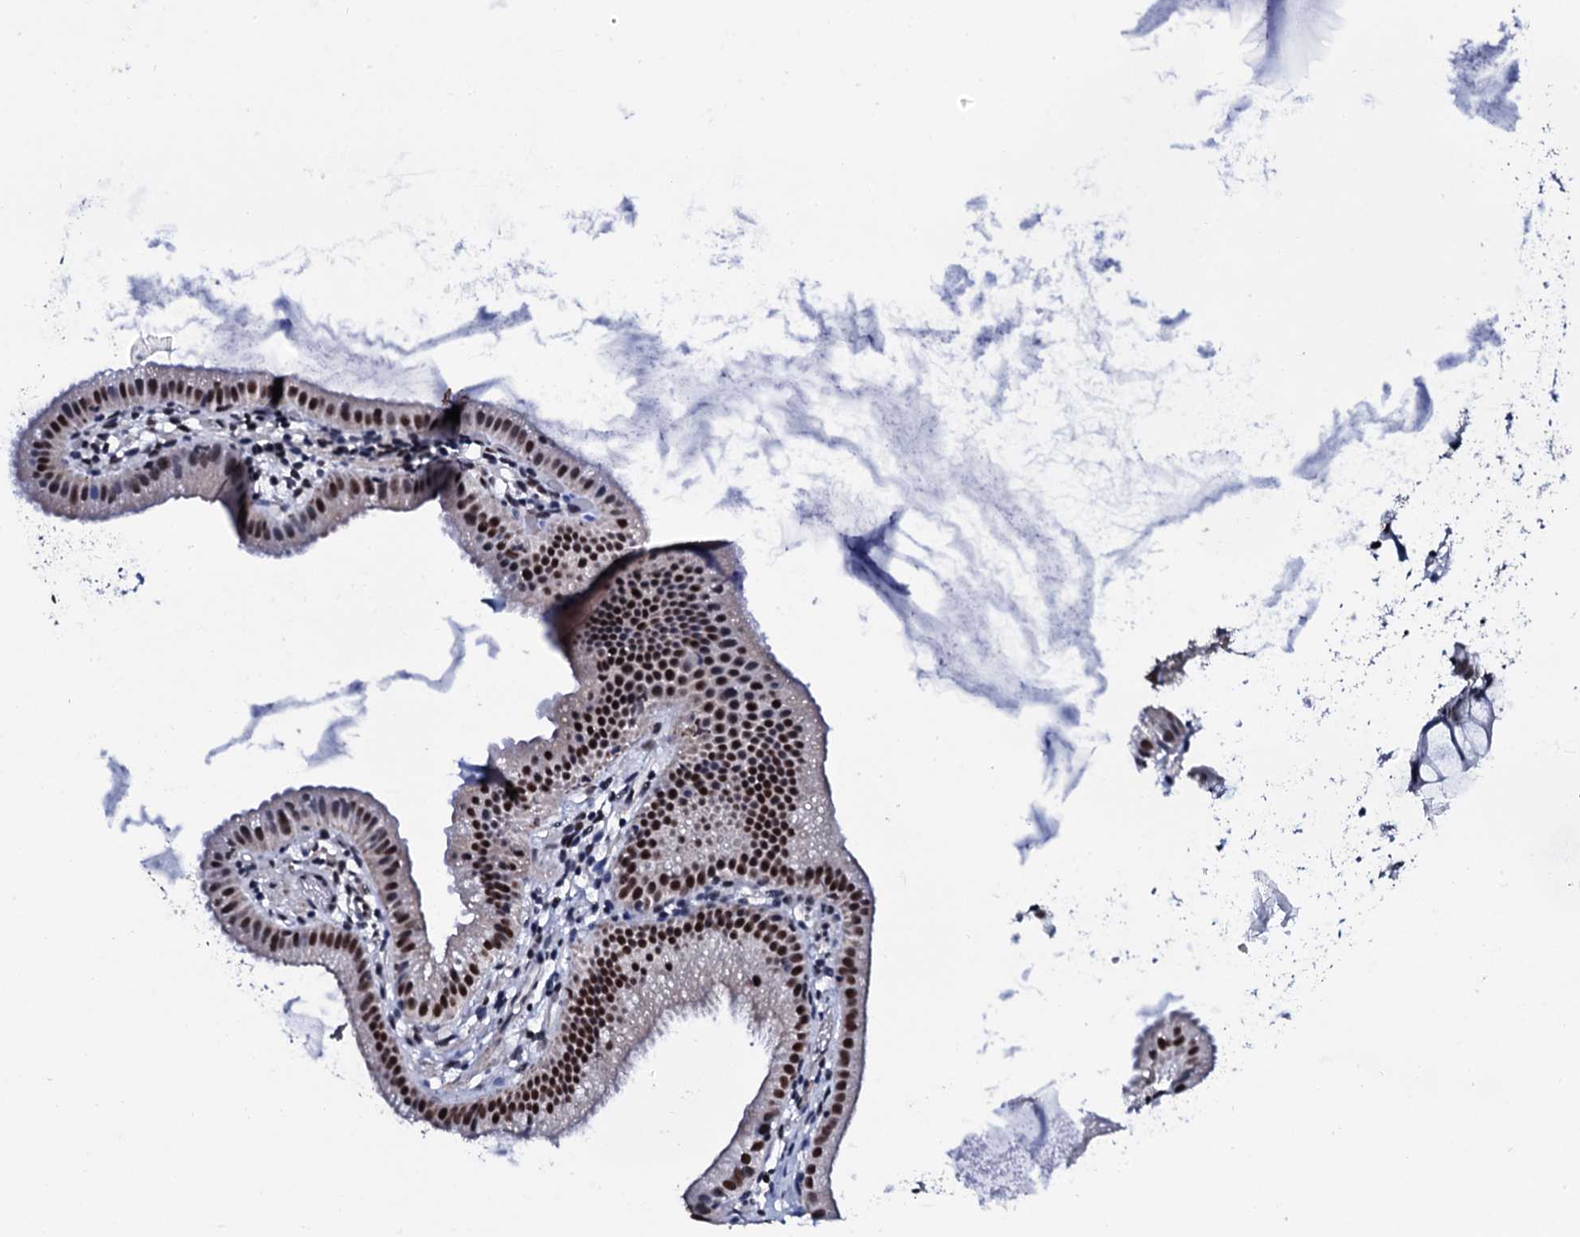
{"staining": {"intensity": "strong", "quantity": ">75%", "location": "nuclear"}, "tissue": "gallbladder", "cell_type": "Glandular cells", "image_type": "normal", "snomed": [{"axis": "morphology", "description": "Normal tissue, NOS"}, {"axis": "topography", "description": "Gallbladder"}], "caption": "Immunohistochemistry (IHC) histopathology image of normal gallbladder: human gallbladder stained using immunohistochemistry (IHC) reveals high levels of strong protein expression localized specifically in the nuclear of glandular cells, appearing as a nuclear brown color.", "gene": "CWC15", "patient": {"sex": "female", "age": 46}}